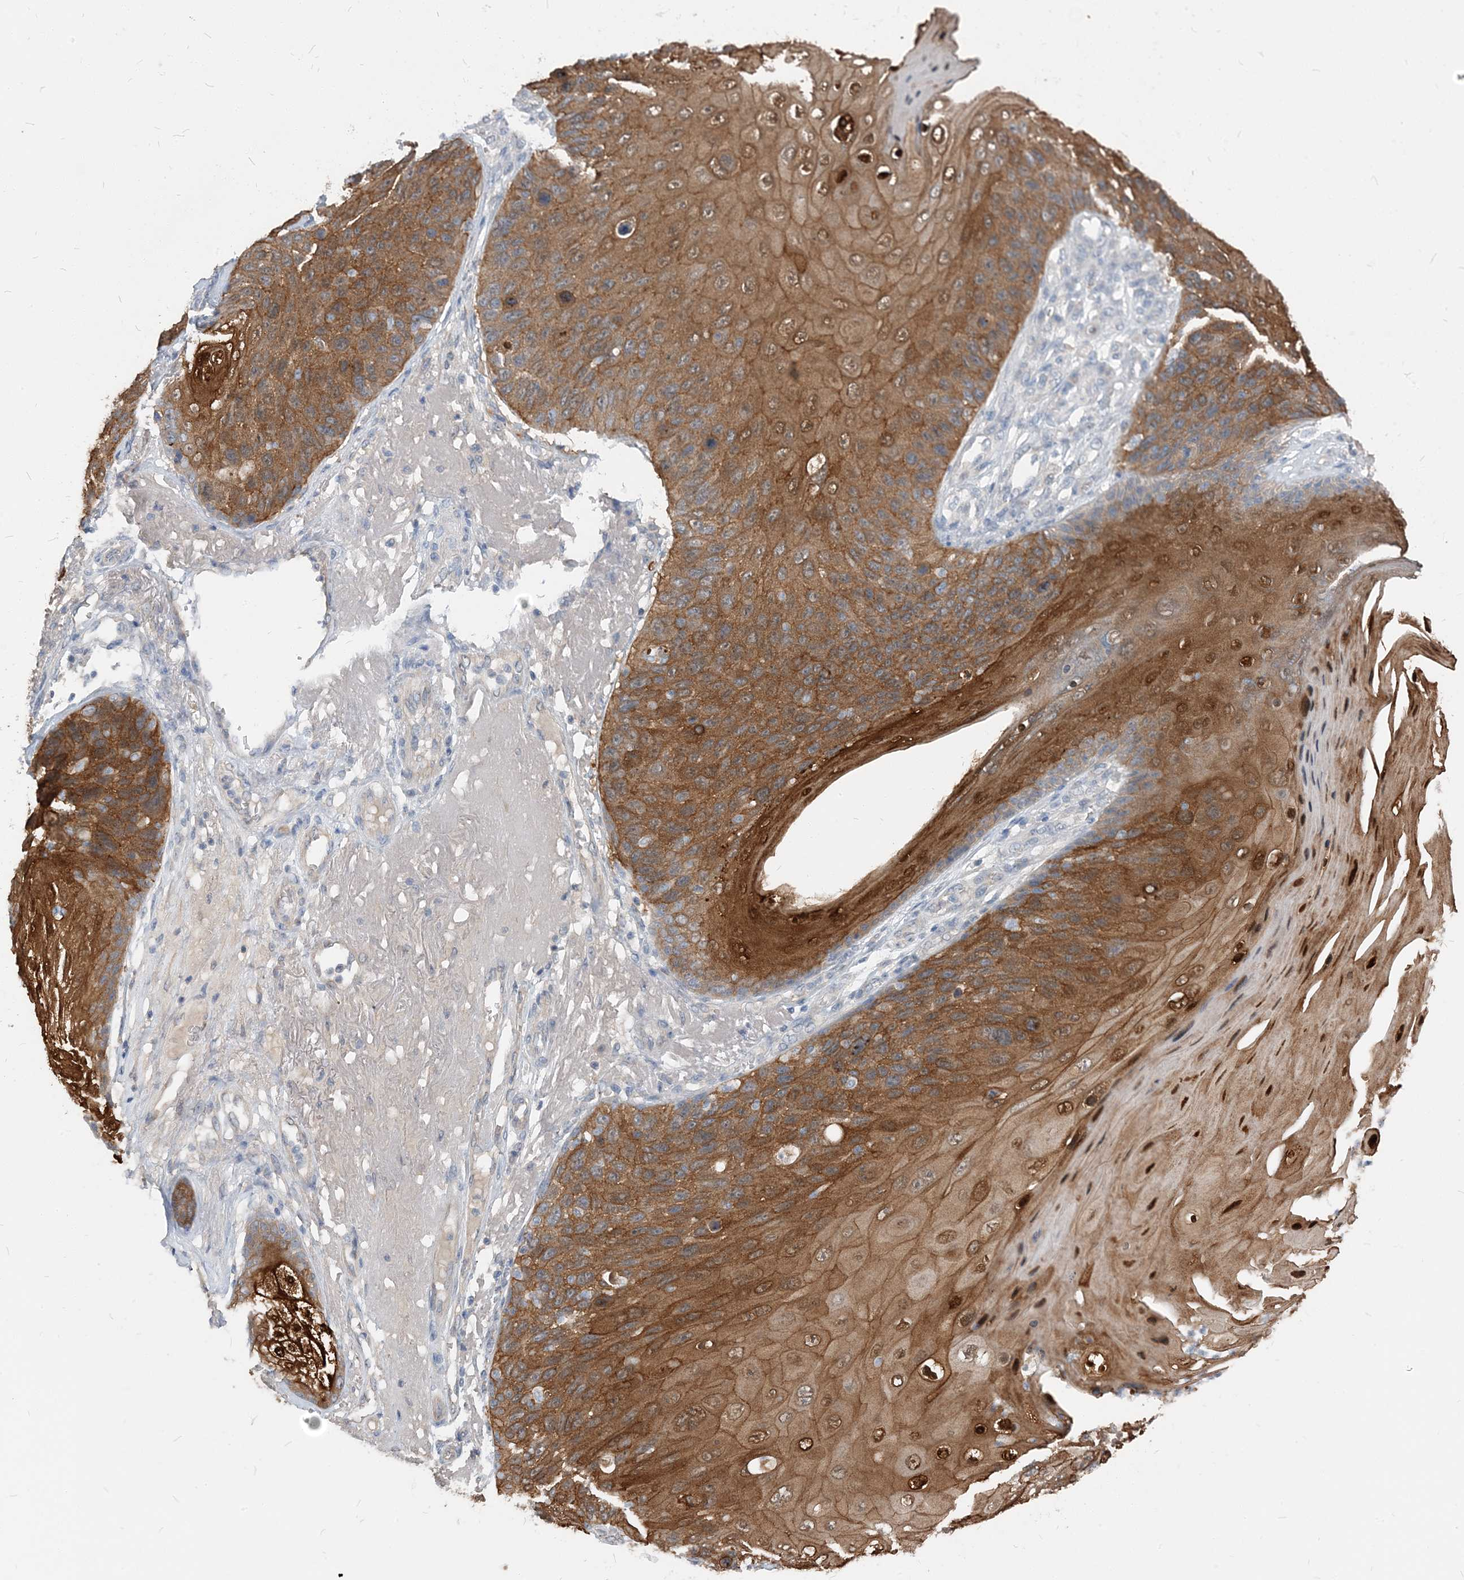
{"staining": {"intensity": "moderate", "quantity": ">75%", "location": "cytoplasmic/membranous,nuclear"}, "tissue": "skin cancer", "cell_type": "Tumor cells", "image_type": "cancer", "snomed": [{"axis": "morphology", "description": "Squamous cell carcinoma, NOS"}, {"axis": "topography", "description": "Skin"}], "caption": "Moderate cytoplasmic/membranous and nuclear positivity is appreciated in about >75% of tumor cells in squamous cell carcinoma (skin).", "gene": "NCOA7", "patient": {"sex": "female", "age": 88}}